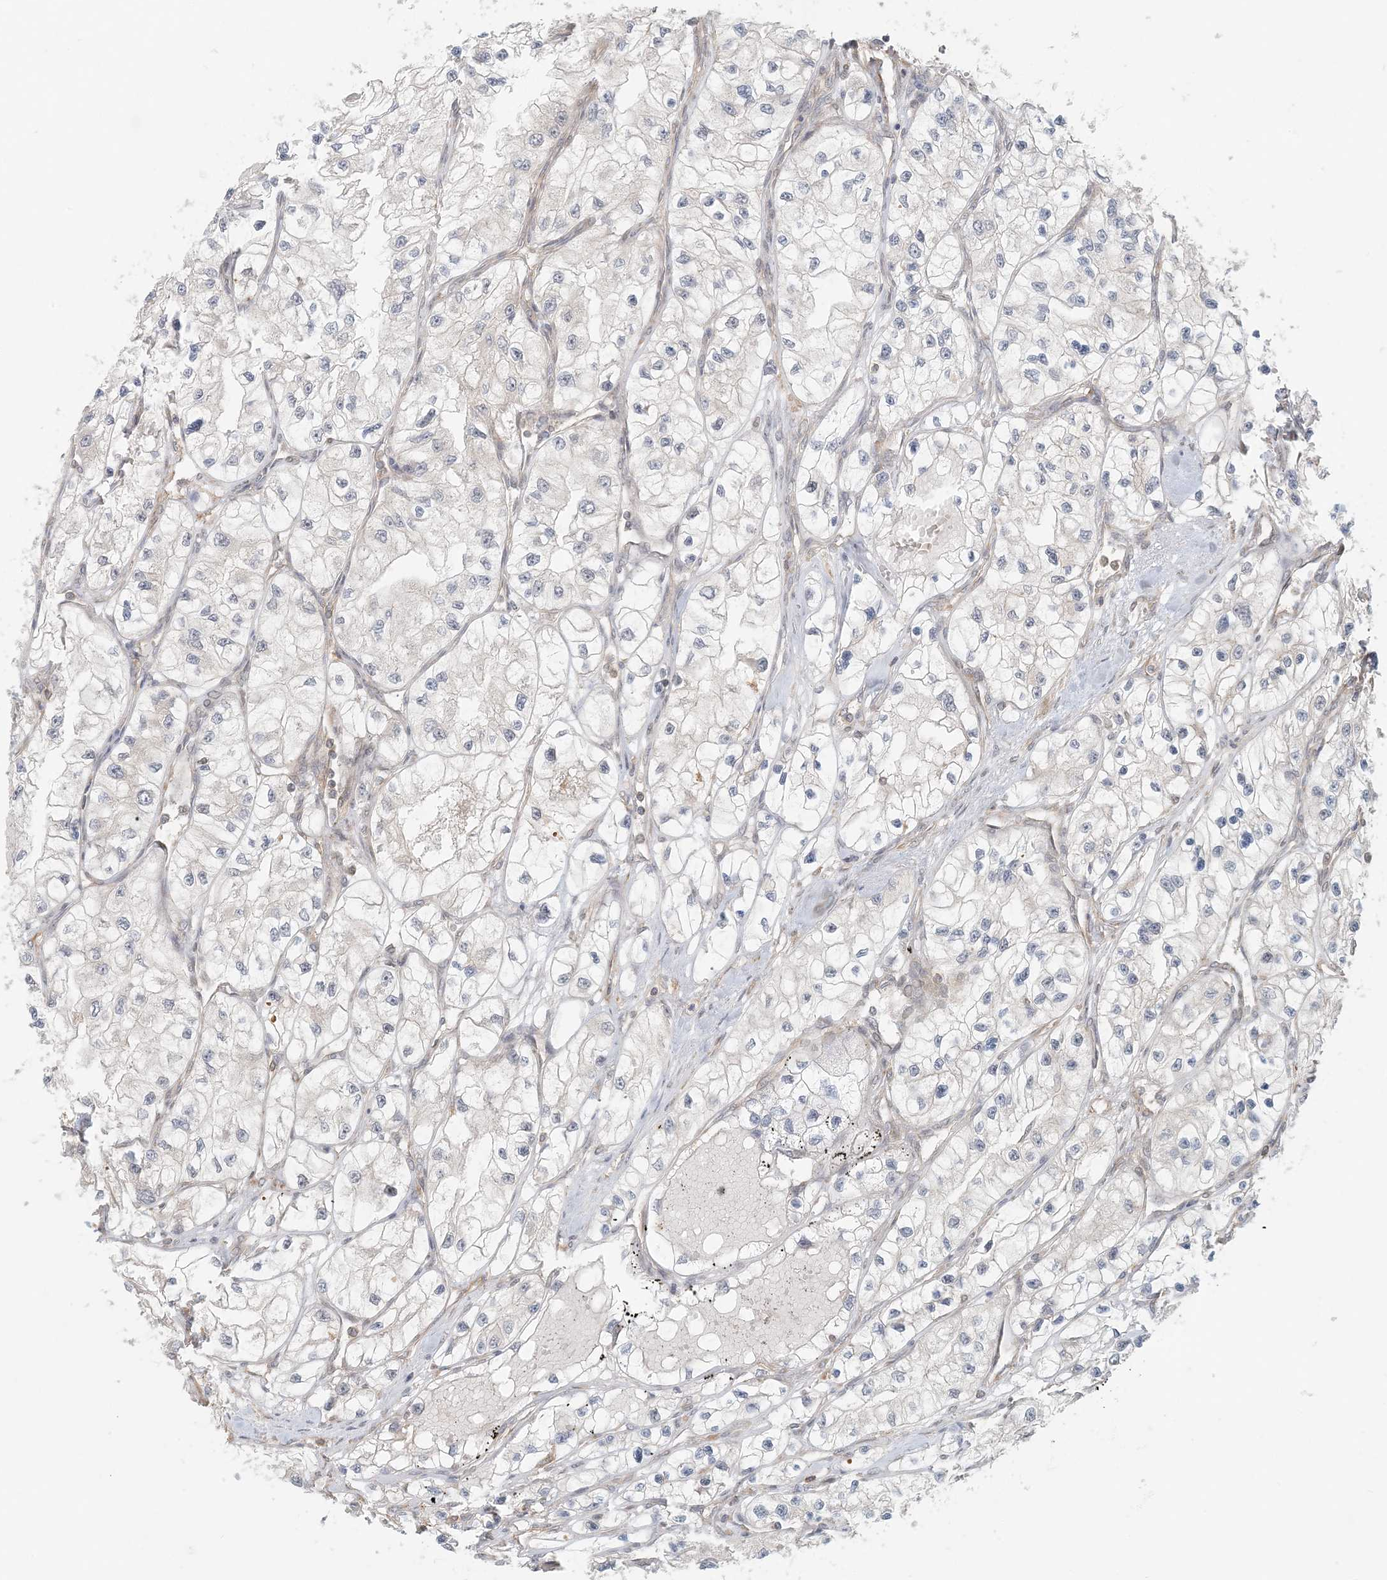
{"staining": {"intensity": "negative", "quantity": "none", "location": "none"}, "tissue": "renal cancer", "cell_type": "Tumor cells", "image_type": "cancer", "snomed": [{"axis": "morphology", "description": "Adenocarcinoma, NOS"}, {"axis": "topography", "description": "Kidney"}], "caption": "Protein analysis of renal cancer reveals no significant positivity in tumor cells.", "gene": "OBI1", "patient": {"sex": "female", "age": 57}}